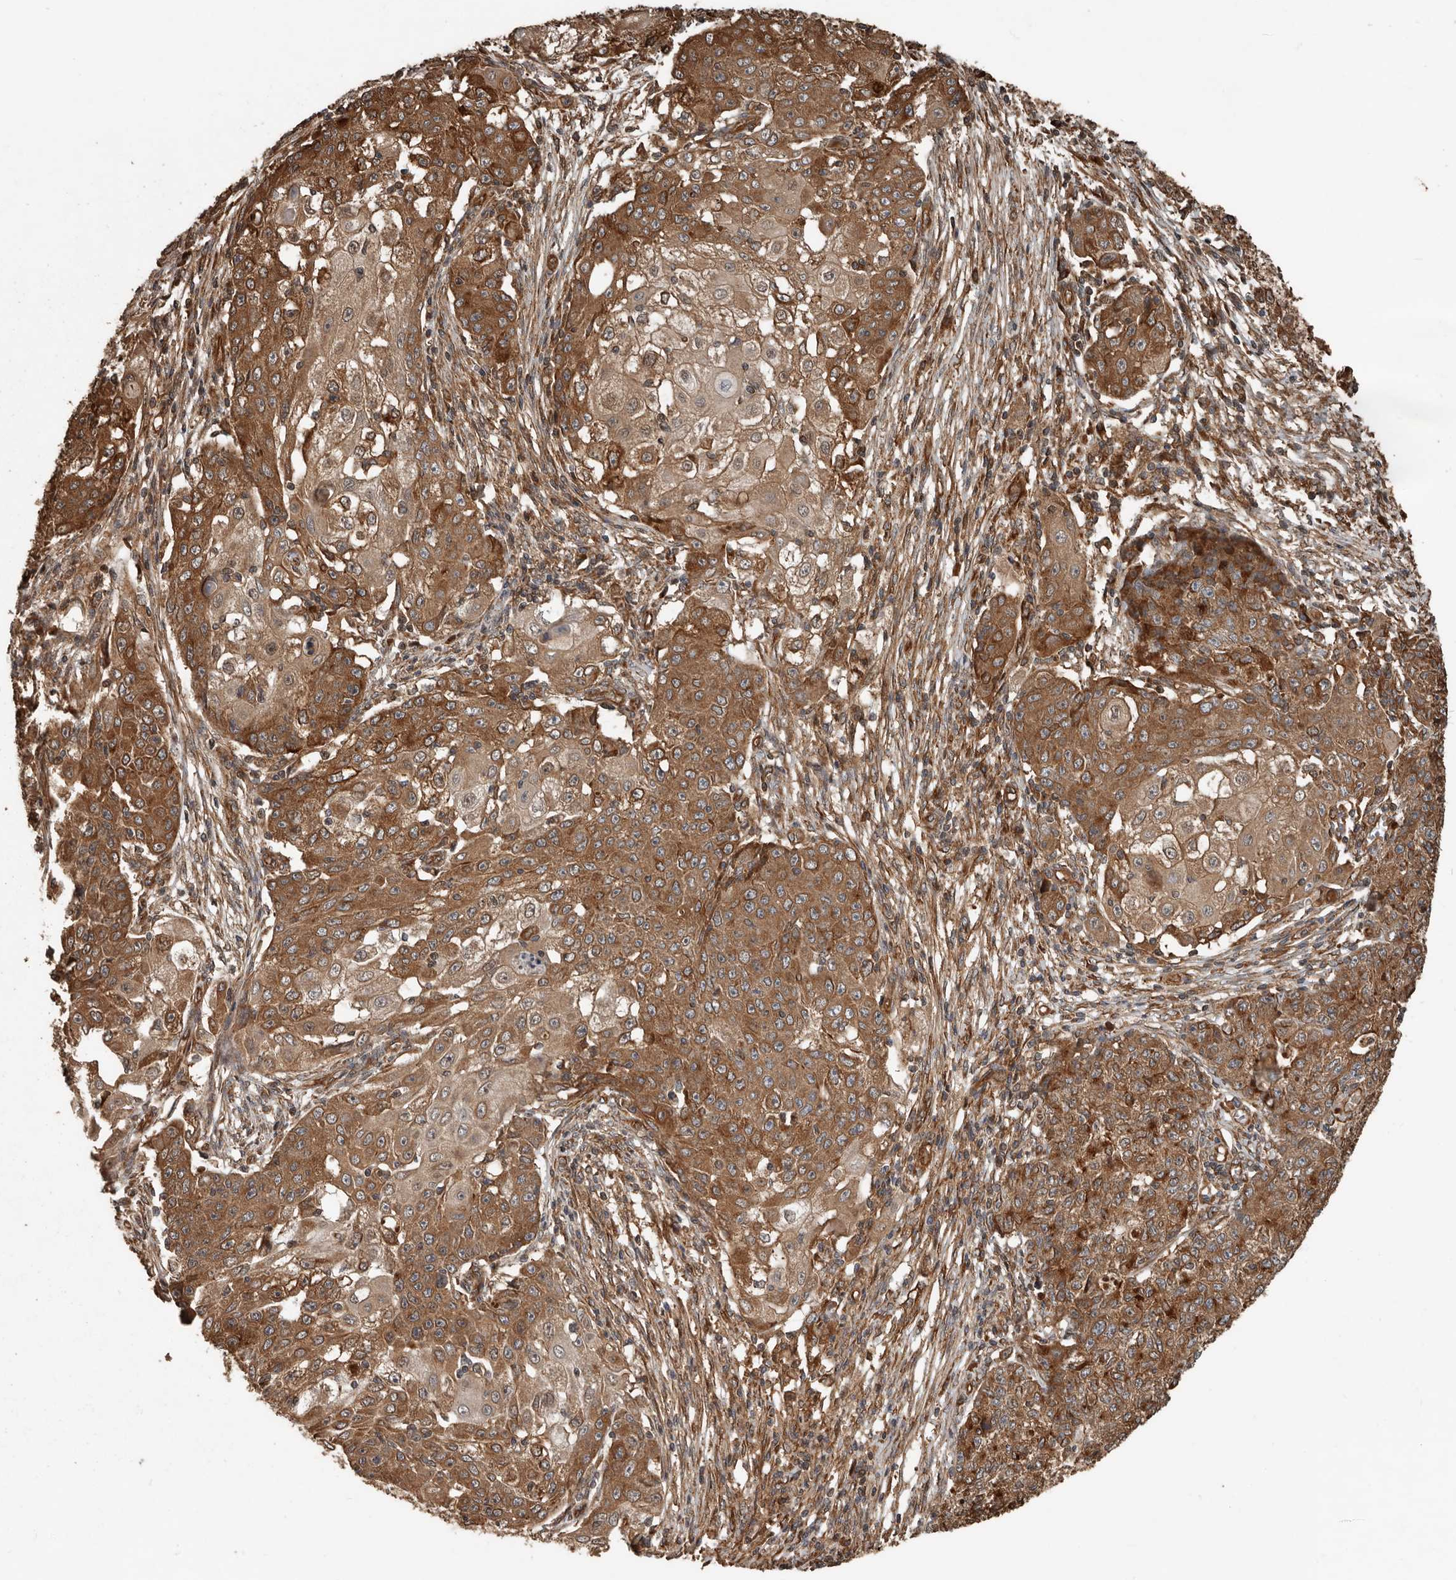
{"staining": {"intensity": "moderate", "quantity": ">75%", "location": "cytoplasmic/membranous"}, "tissue": "ovarian cancer", "cell_type": "Tumor cells", "image_type": "cancer", "snomed": [{"axis": "morphology", "description": "Carcinoma, endometroid"}, {"axis": "topography", "description": "Ovary"}], "caption": "This photomicrograph shows immunohistochemistry (IHC) staining of ovarian endometroid carcinoma, with medium moderate cytoplasmic/membranous positivity in about >75% of tumor cells.", "gene": "YOD1", "patient": {"sex": "female", "age": 42}}